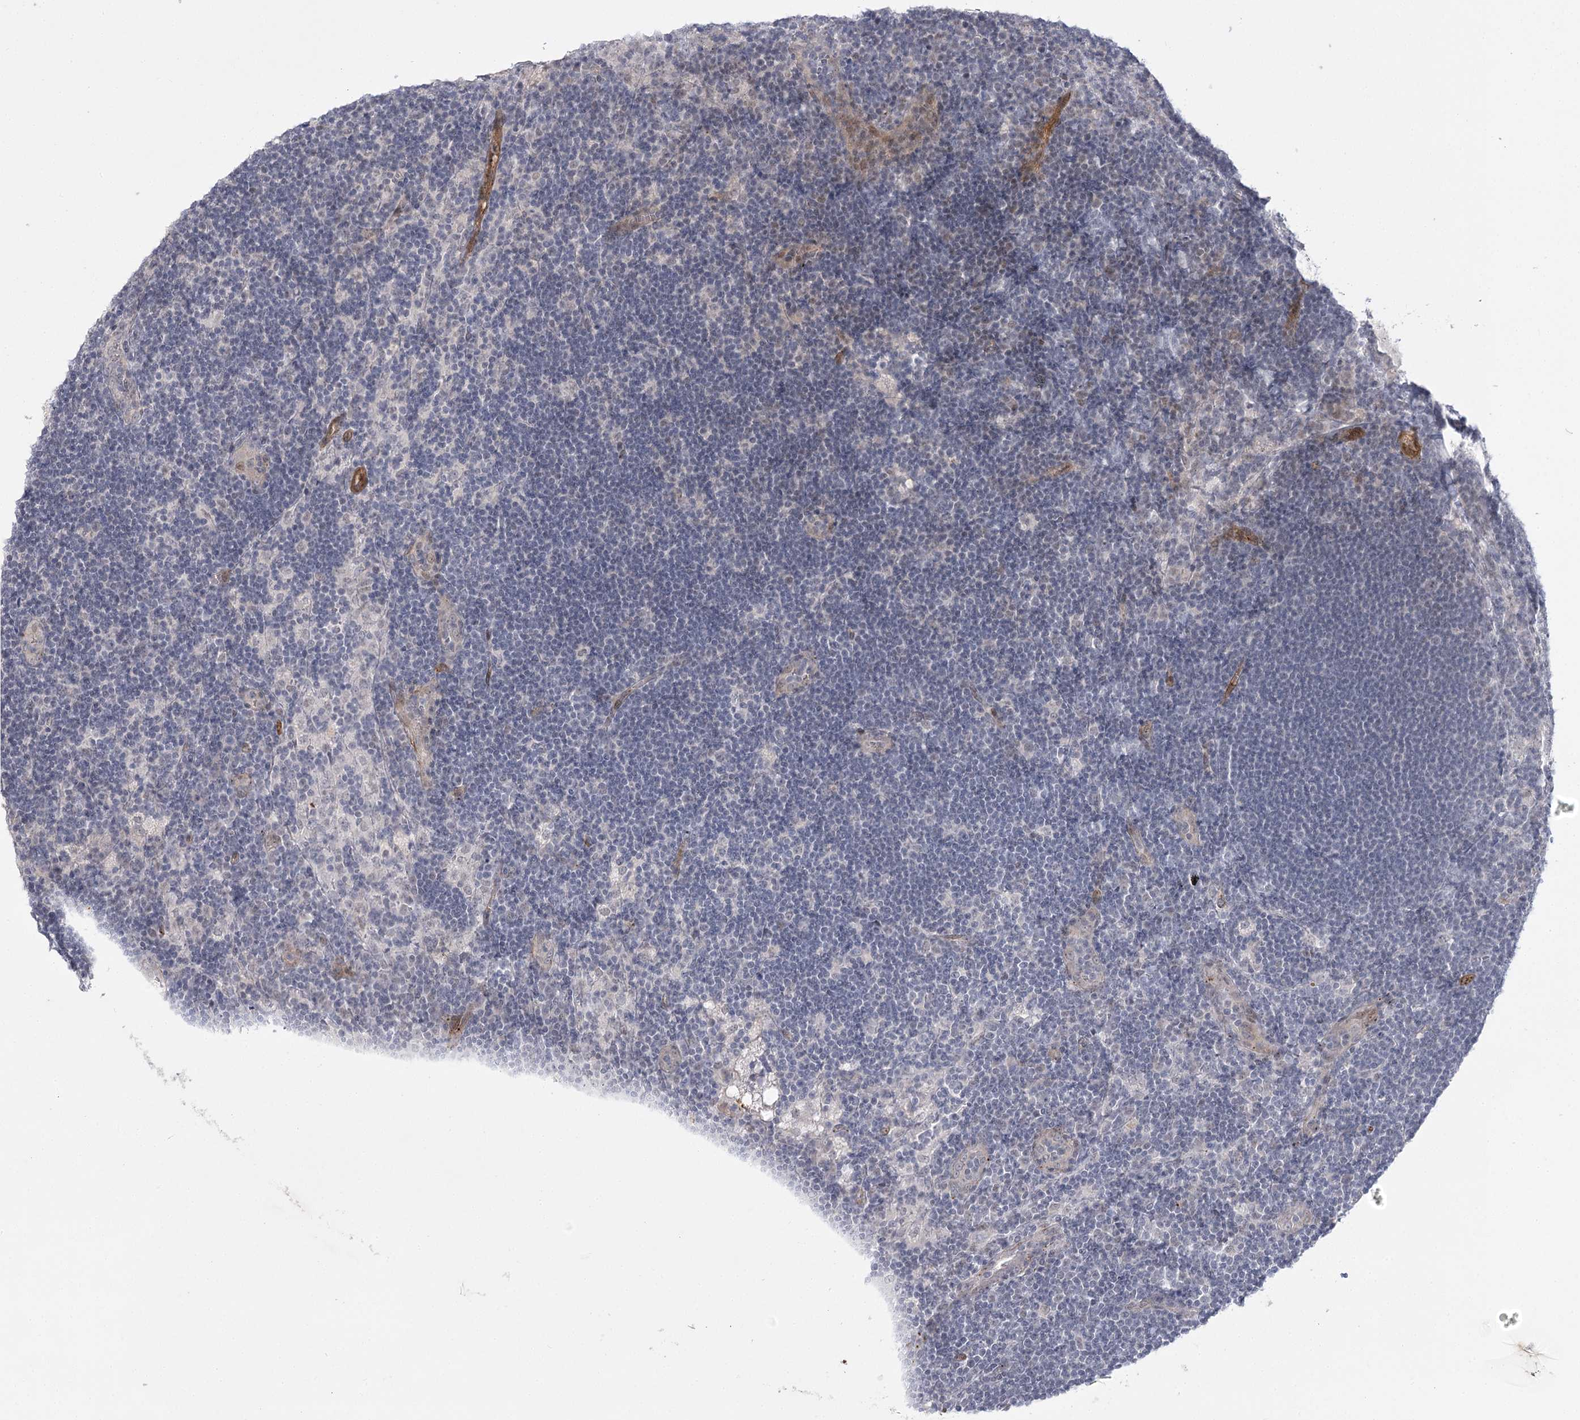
{"staining": {"intensity": "negative", "quantity": "none", "location": "none"}, "tissue": "lymph node", "cell_type": "Germinal center cells", "image_type": "normal", "snomed": [{"axis": "morphology", "description": "Normal tissue, NOS"}, {"axis": "topography", "description": "Lymph node"}], "caption": "Germinal center cells show no significant staining in benign lymph node. (DAB (3,3'-diaminobenzidine) immunohistochemistry, high magnification).", "gene": "AMTN", "patient": {"sex": "male", "age": 24}}